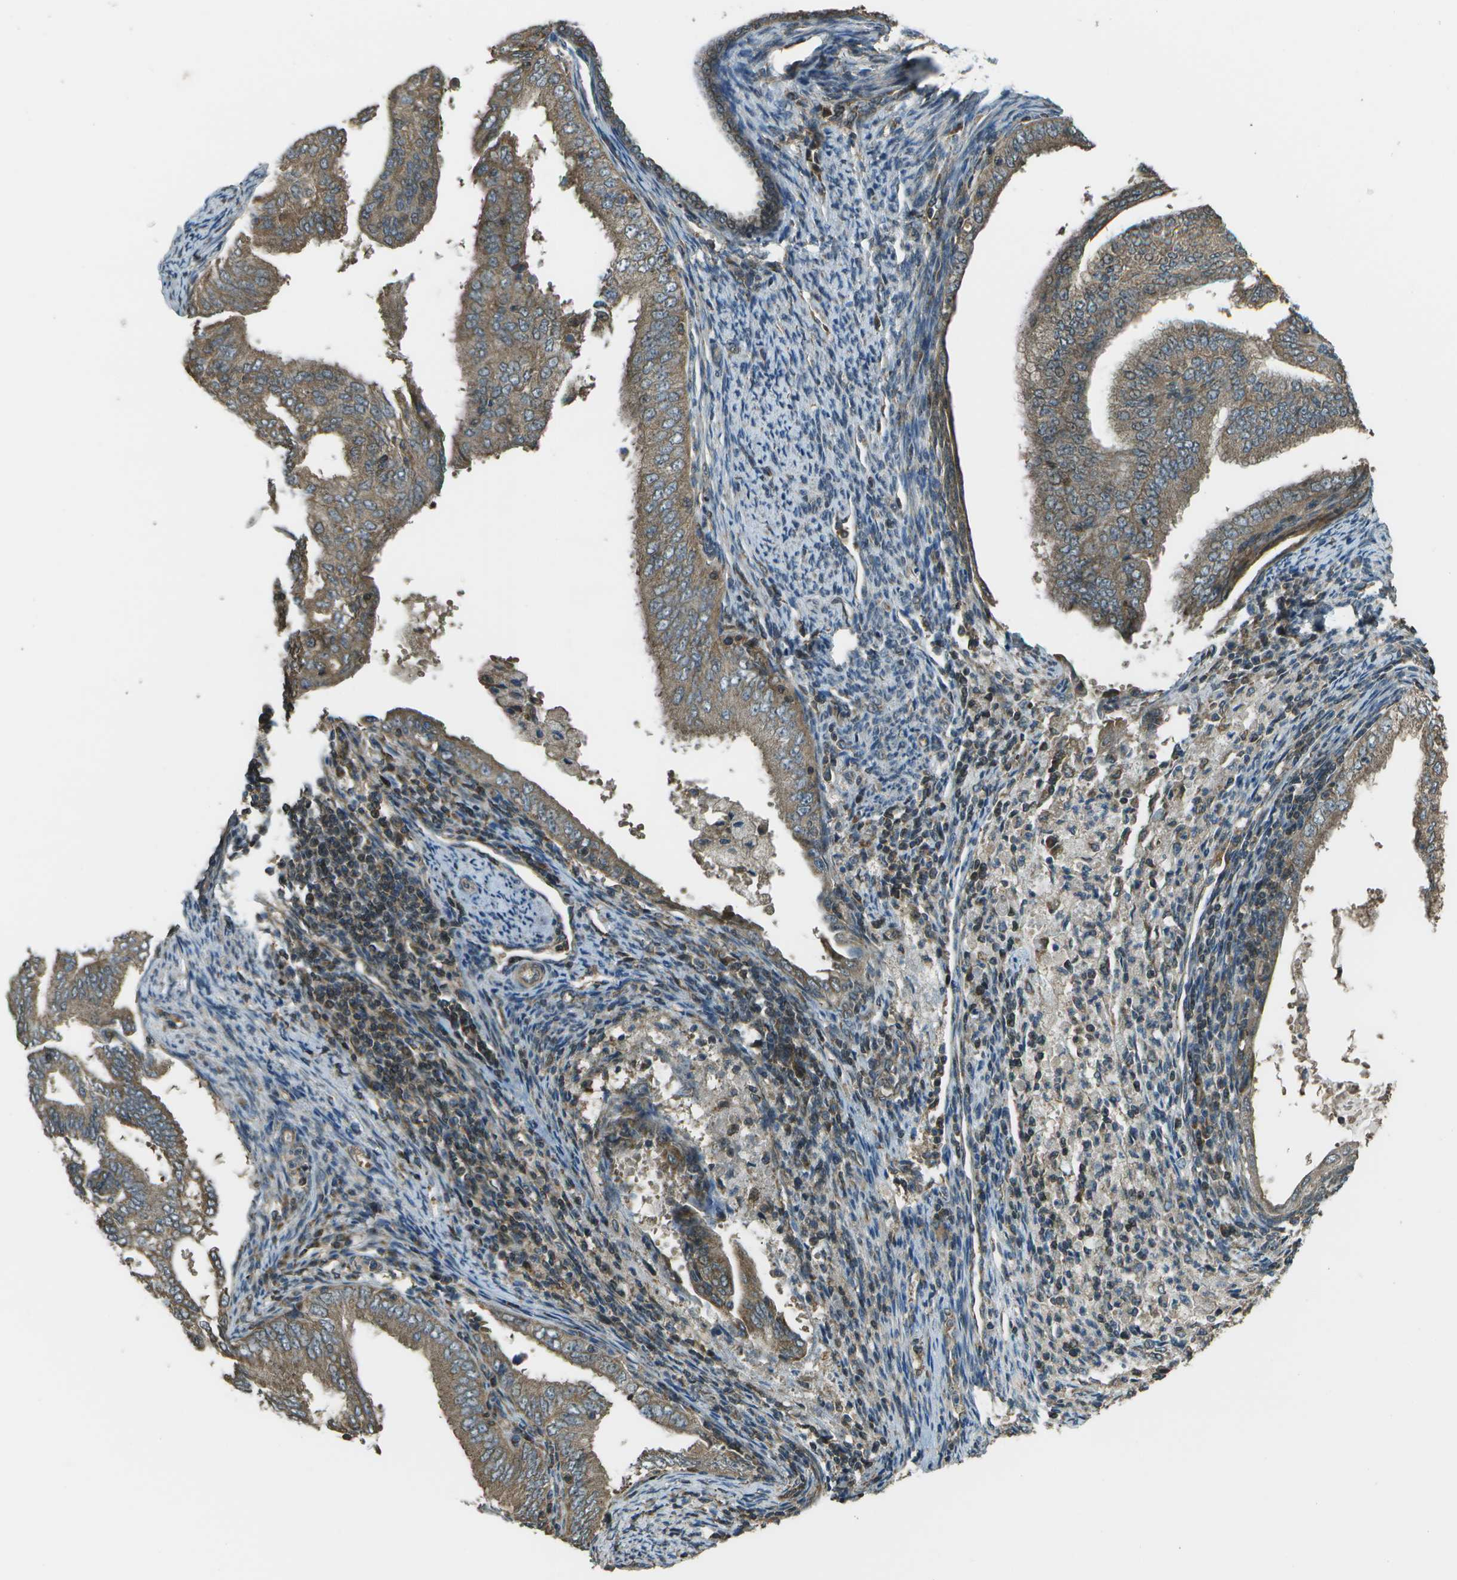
{"staining": {"intensity": "moderate", "quantity": ">75%", "location": "cytoplasmic/membranous"}, "tissue": "endometrial cancer", "cell_type": "Tumor cells", "image_type": "cancer", "snomed": [{"axis": "morphology", "description": "Adenocarcinoma, NOS"}, {"axis": "topography", "description": "Endometrium"}], "caption": "Immunohistochemical staining of endometrial adenocarcinoma exhibits medium levels of moderate cytoplasmic/membranous protein positivity in approximately >75% of tumor cells. Immunohistochemistry (ihc) stains the protein of interest in brown and the nuclei are stained blue.", "gene": "PLPBP", "patient": {"sex": "female", "age": 58}}